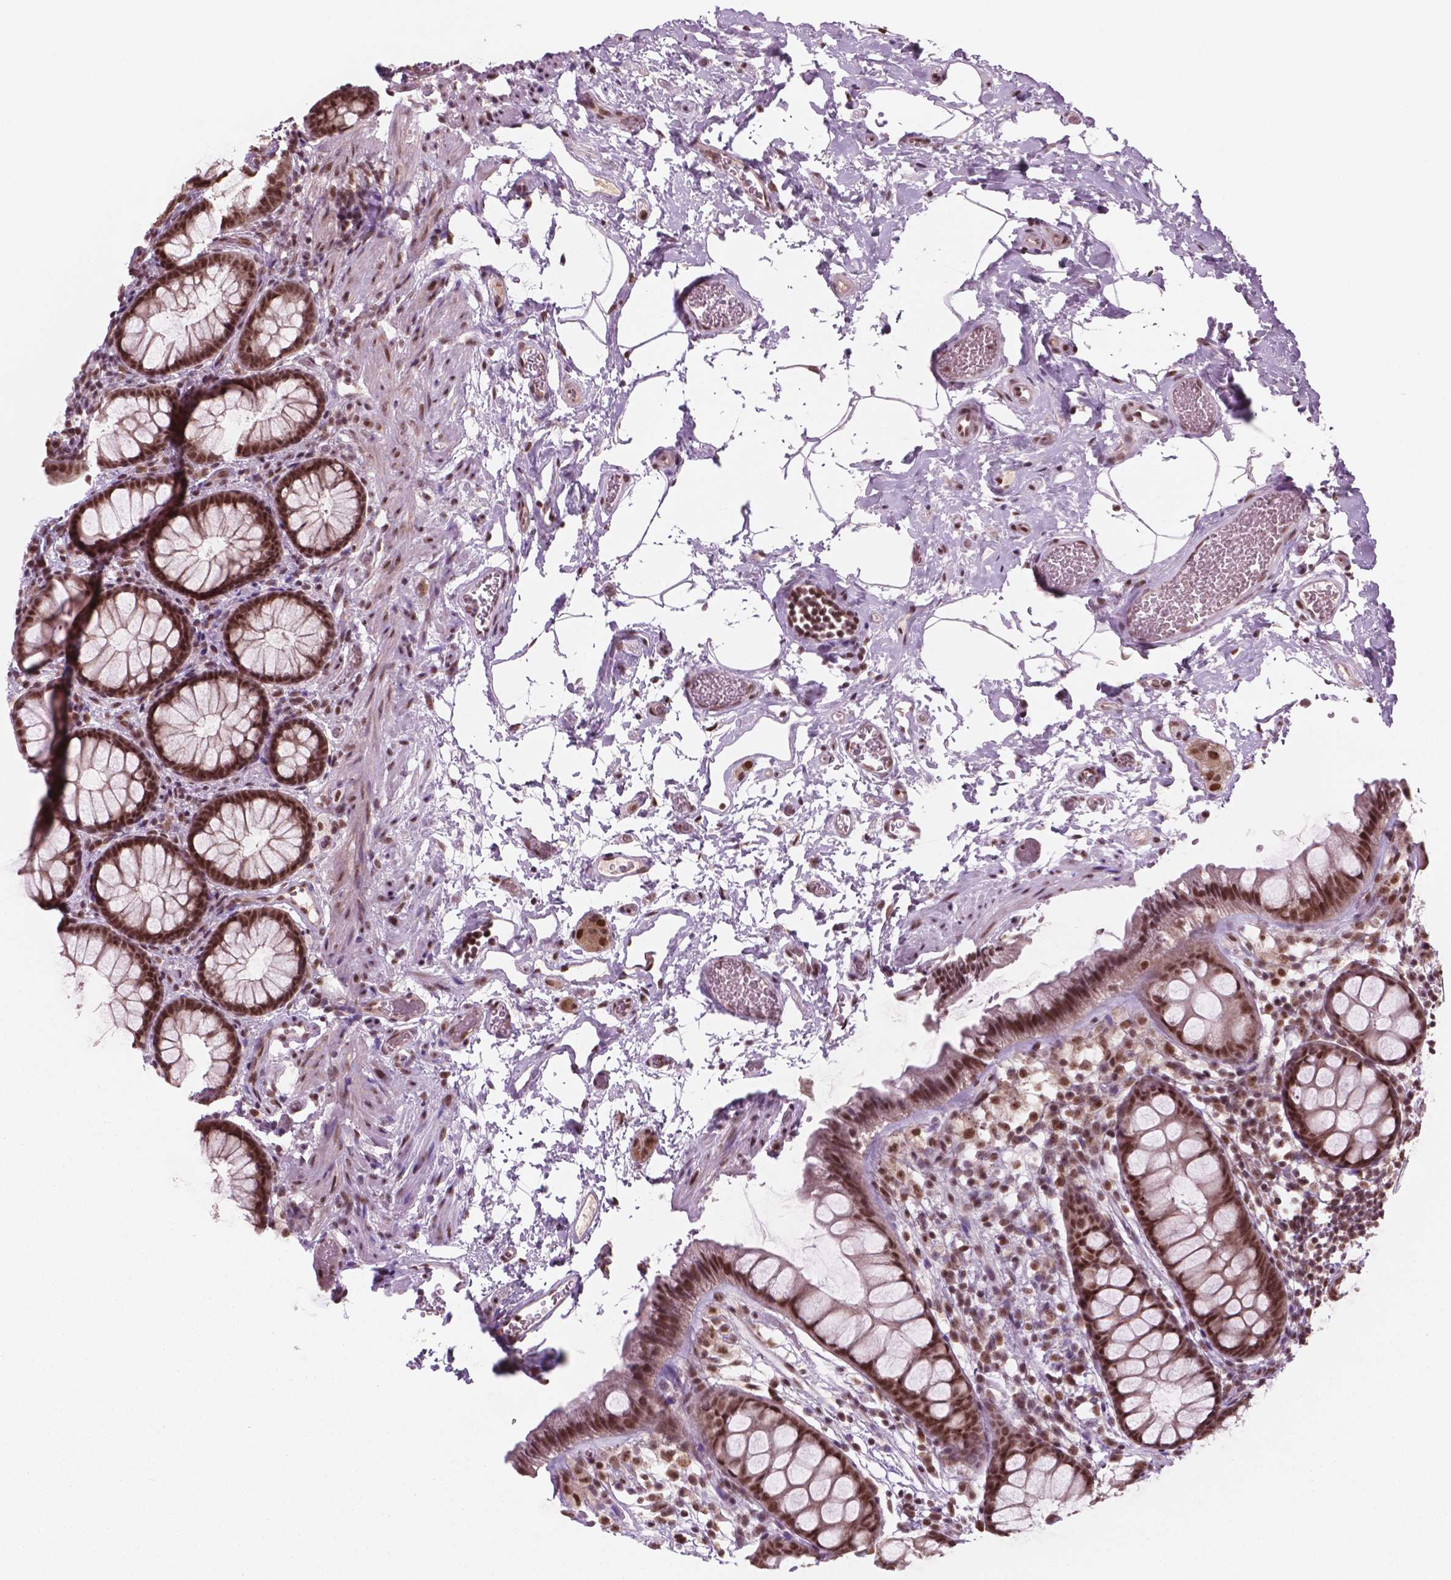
{"staining": {"intensity": "moderate", "quantity": ">75%", "location": "nuclear"}, "tissue": "rectum", "cell_type": "Glandular cells", "image_type": "normal", "snomed": [{"axis": "morphology", "description": "Normal tissue, NOS"}, {"axis": "topography", "description": "Rectum"}], "caption": "DAB (3,3'-diaminobenzidine) immunohistochemical staining of normal rectum demonstrates moderate nuclear protein positivity in approximately >75% of glandular cells.", "gene": "POLR2E", "patient": {"sex": "female", "age": 62}}